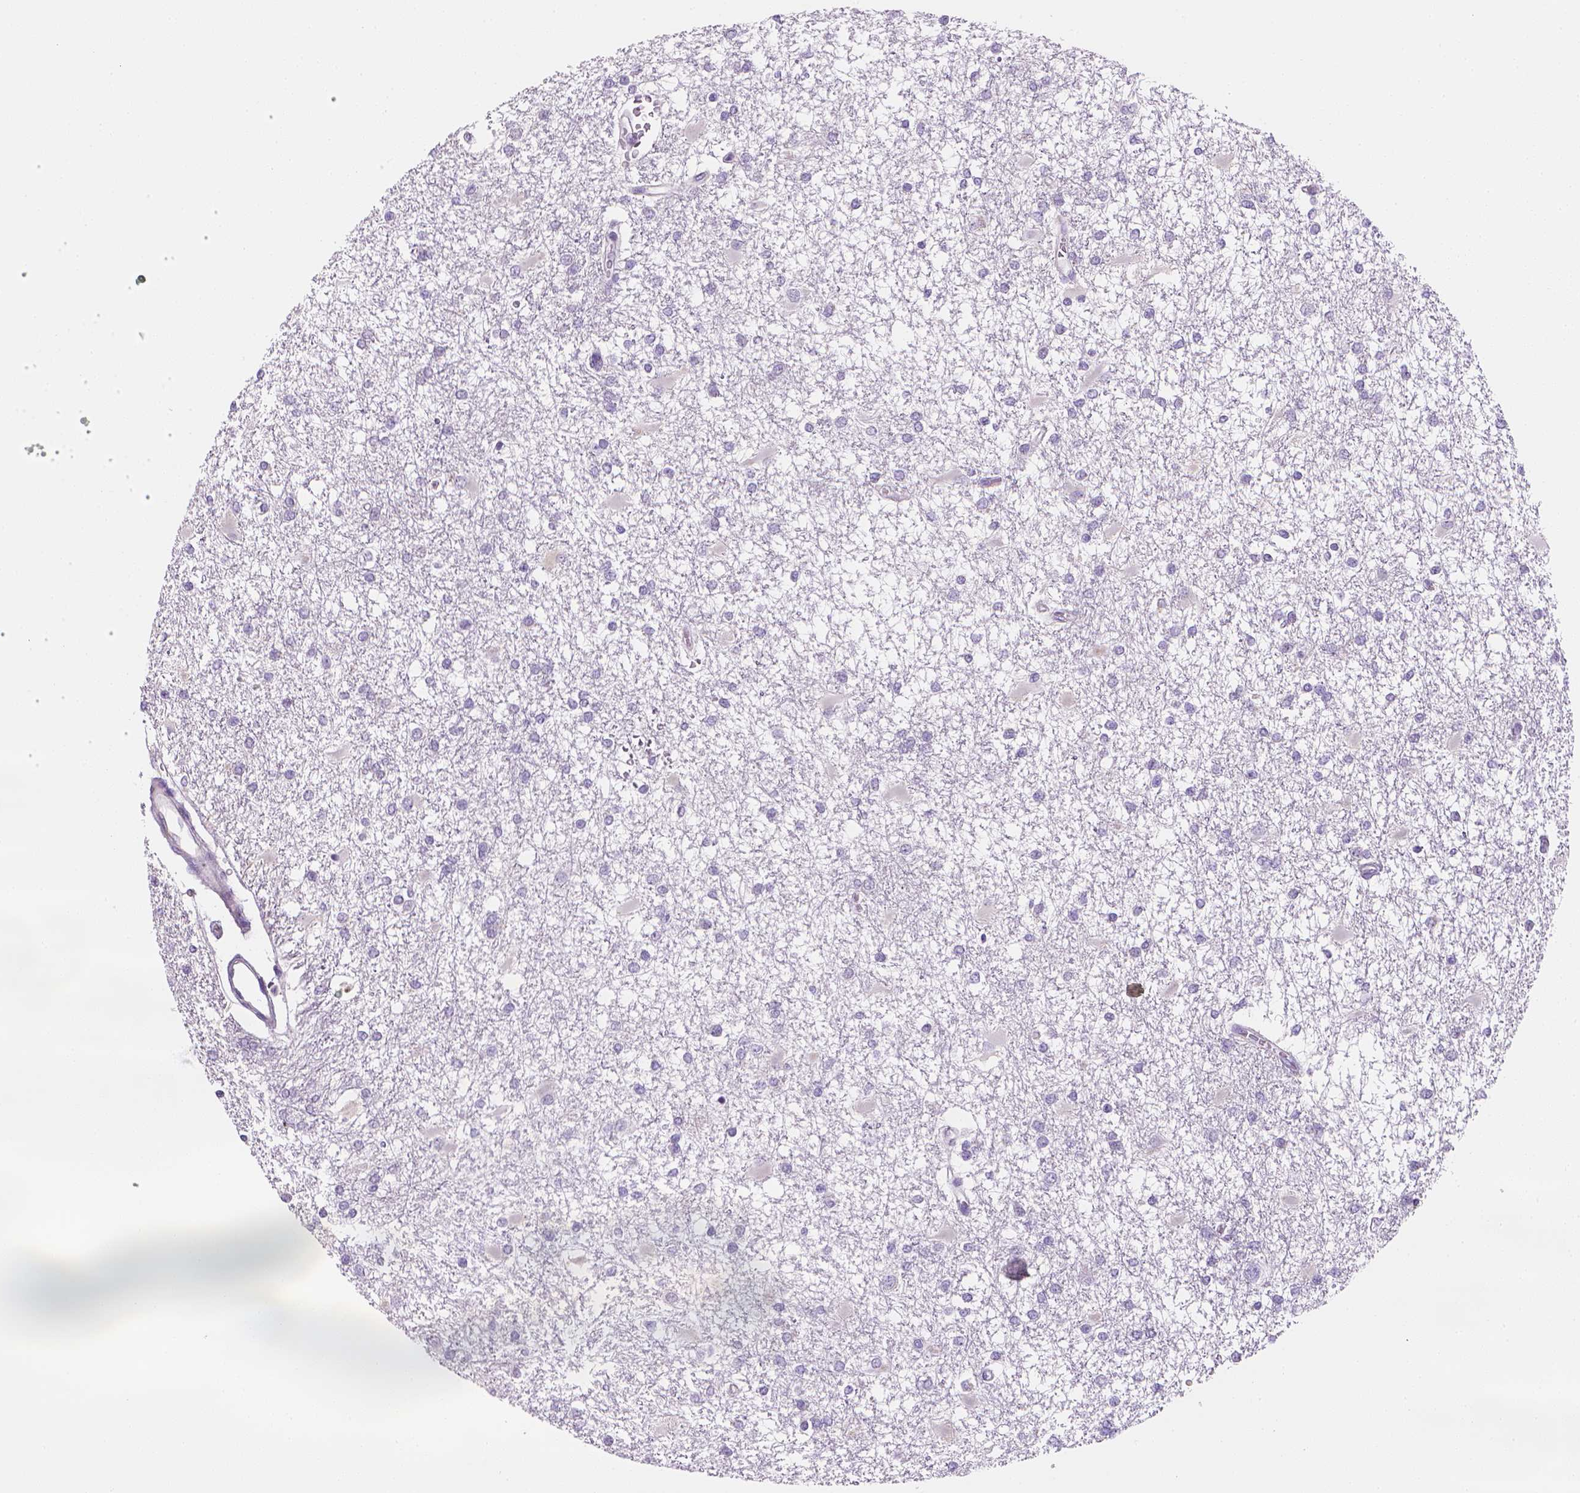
{"staining": {"intensity": "negative", "quantity": "none", "location": "none"}, "tissue": "glioma", "cell_type": "Tumor cells", "image_type": "cancer", "snomed": [{"axis": "morphology", "description": "Glioma, malignant, High grade"}, {"axis": "topography", "description": "Cerebral cortex"}], "caption": "This is an immunohistochemistry photomicrograph of glioma. There is no staining in tumor cells.", "gene": "CES2", "patient": {"sex": "male", "age": 79}}